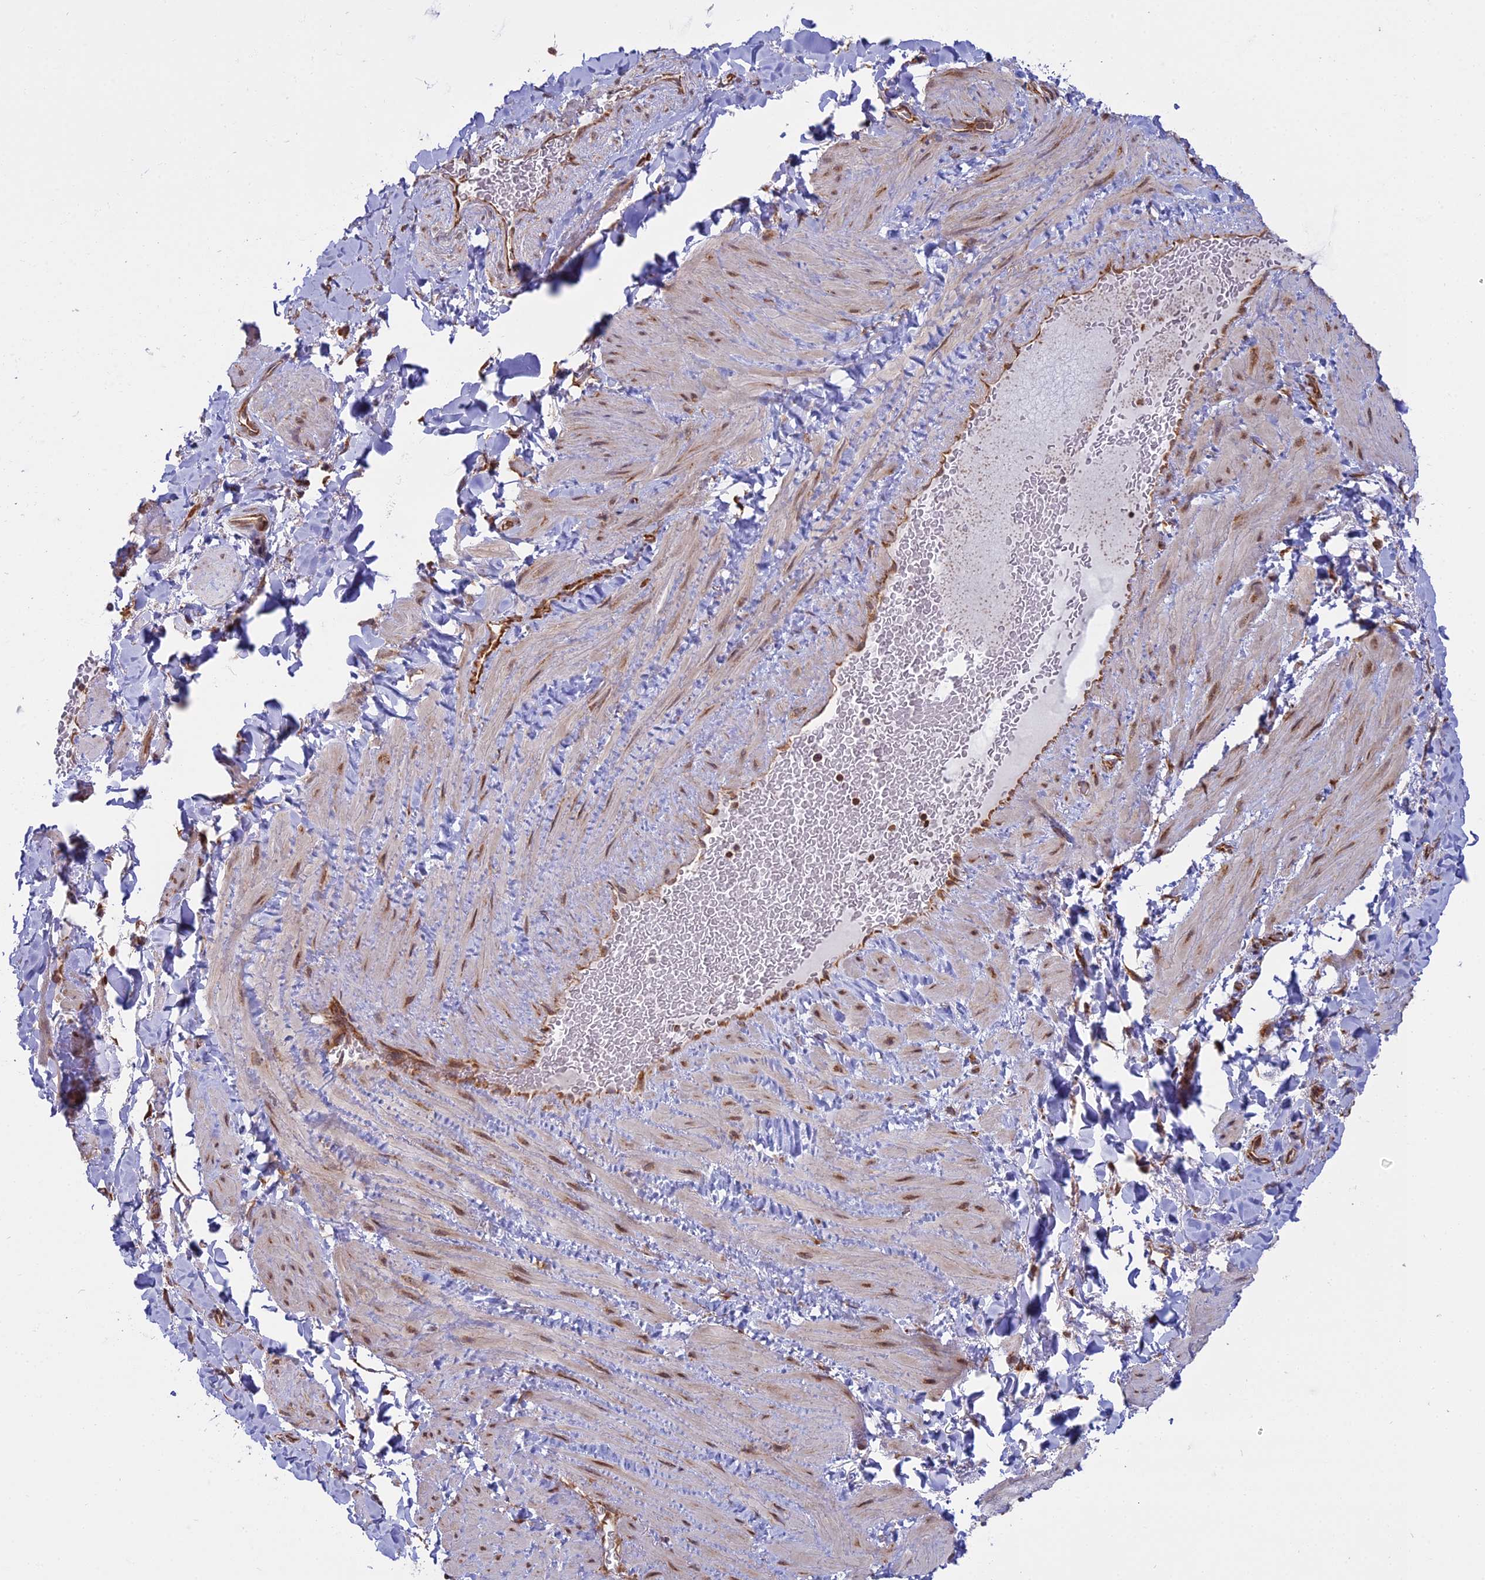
{"staining": {"intensity": "moderate", "quantity": "25%-75%", "location": "cytoplasmic/membranous"}, "tissue": "adipose tissue", "cell_type": "Adipocytes", "image_type": "normal", "snomed": [{"axis": "morphology", "description": "Normal tissue, NOS"}, {"axis": "topography", "description": "Soft tissue"}, {"axis": "topography", "description": "Vascular tissue"}], "caption": "IHC histopathology image of benign human adipose tissue stained for a protein (brown), which exhibits medium levels of moderate cytoplasmic/membranous positivity in about 25%-75% of adipocytes.", "gene": "RPL26", "patient": {"sex": "male", "age": 54}}